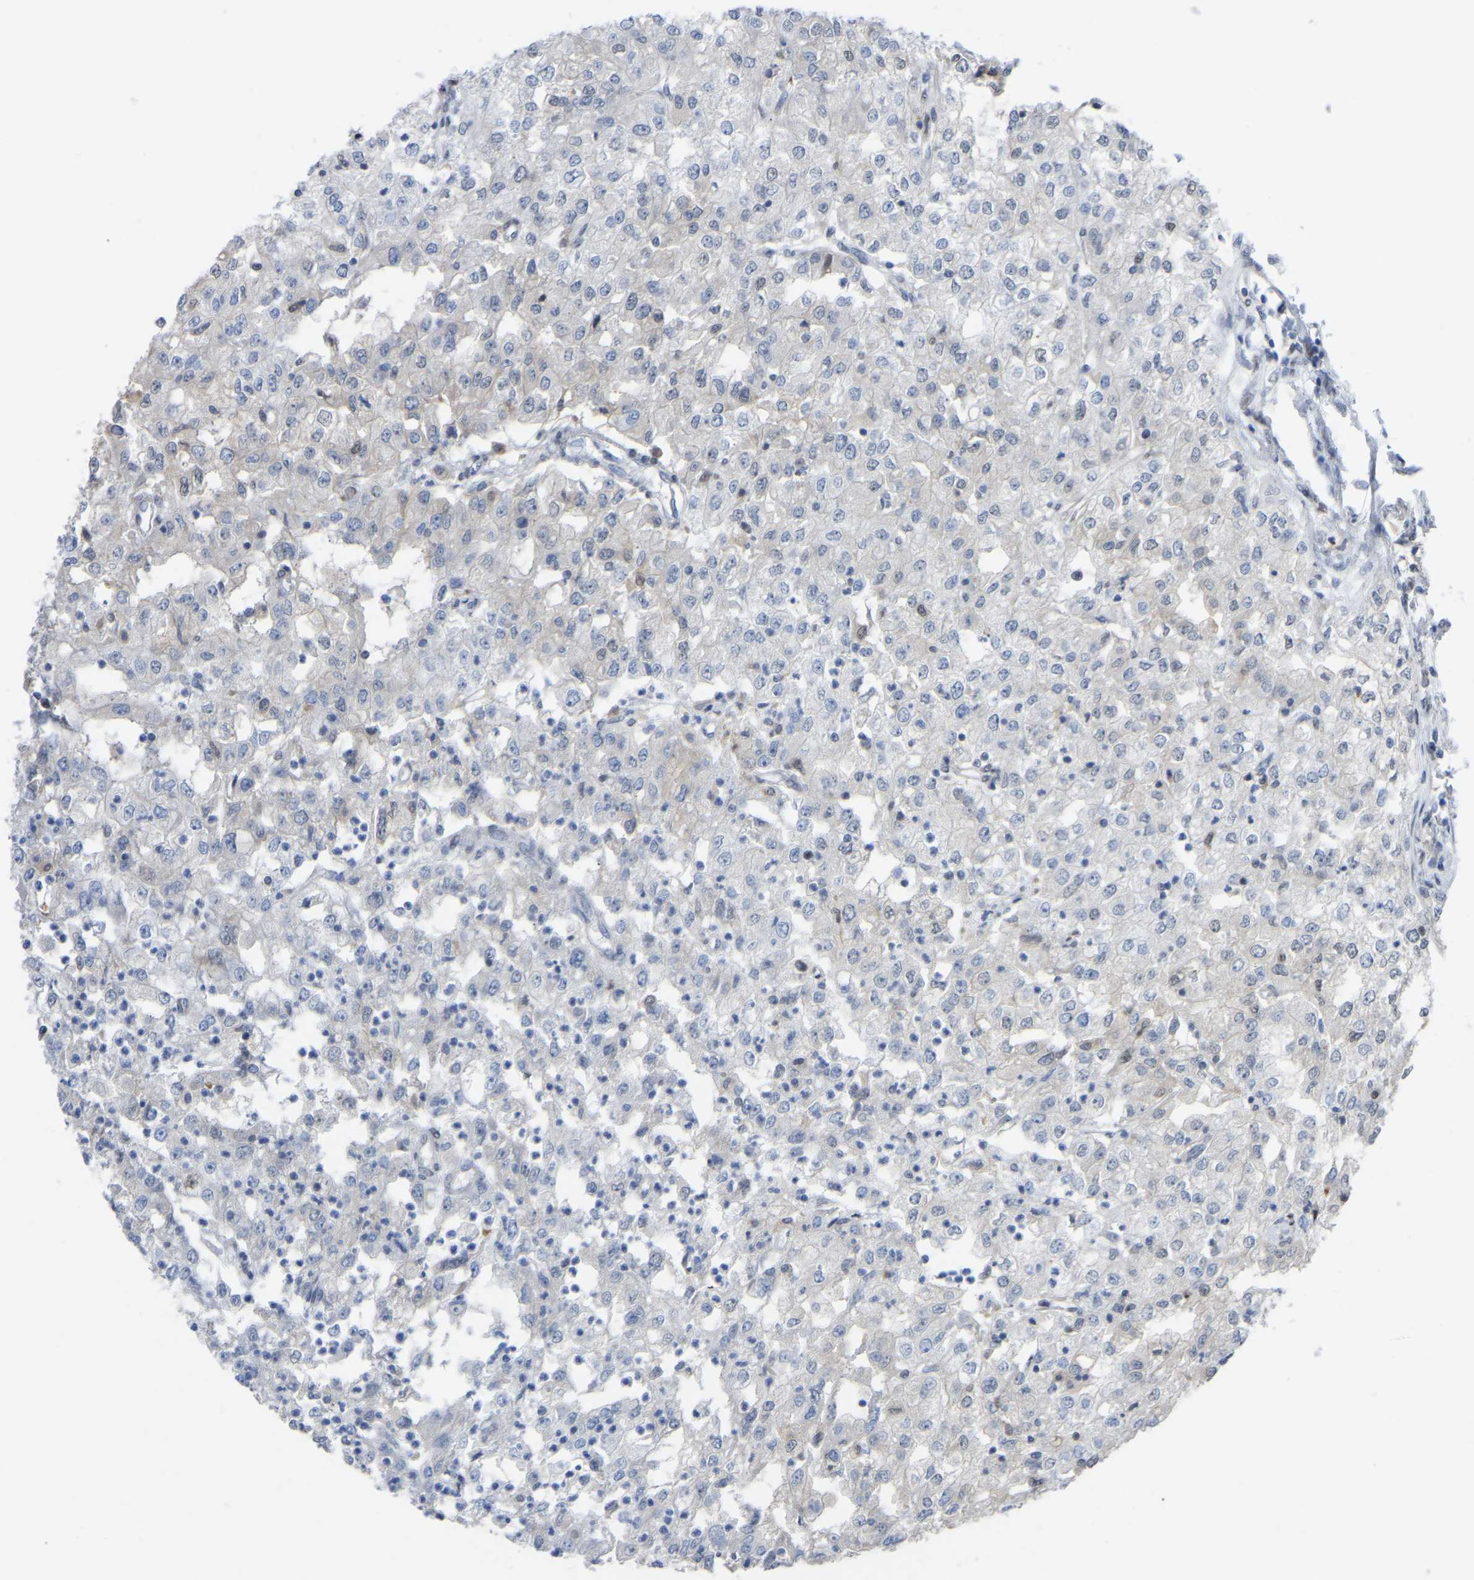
{"staining": {"intensity": "negative", "quantity": "none", "location": "none"}, "tissue": "renal cancer", "cell_type": "Tumor cells", "image_type": "cancer", "snomed": [{"axis": "morphology", "description": "Adenocarcinoma, NOS"}, {"axis": "topography", "description": "Kidney"}], "caption": "A histopathology image of renal adenocarcinoma stained for a protein reveals no brown staining in tumor cells.", "gene": "KLRG2", "patient": {"sex": "female", "age": 54}}